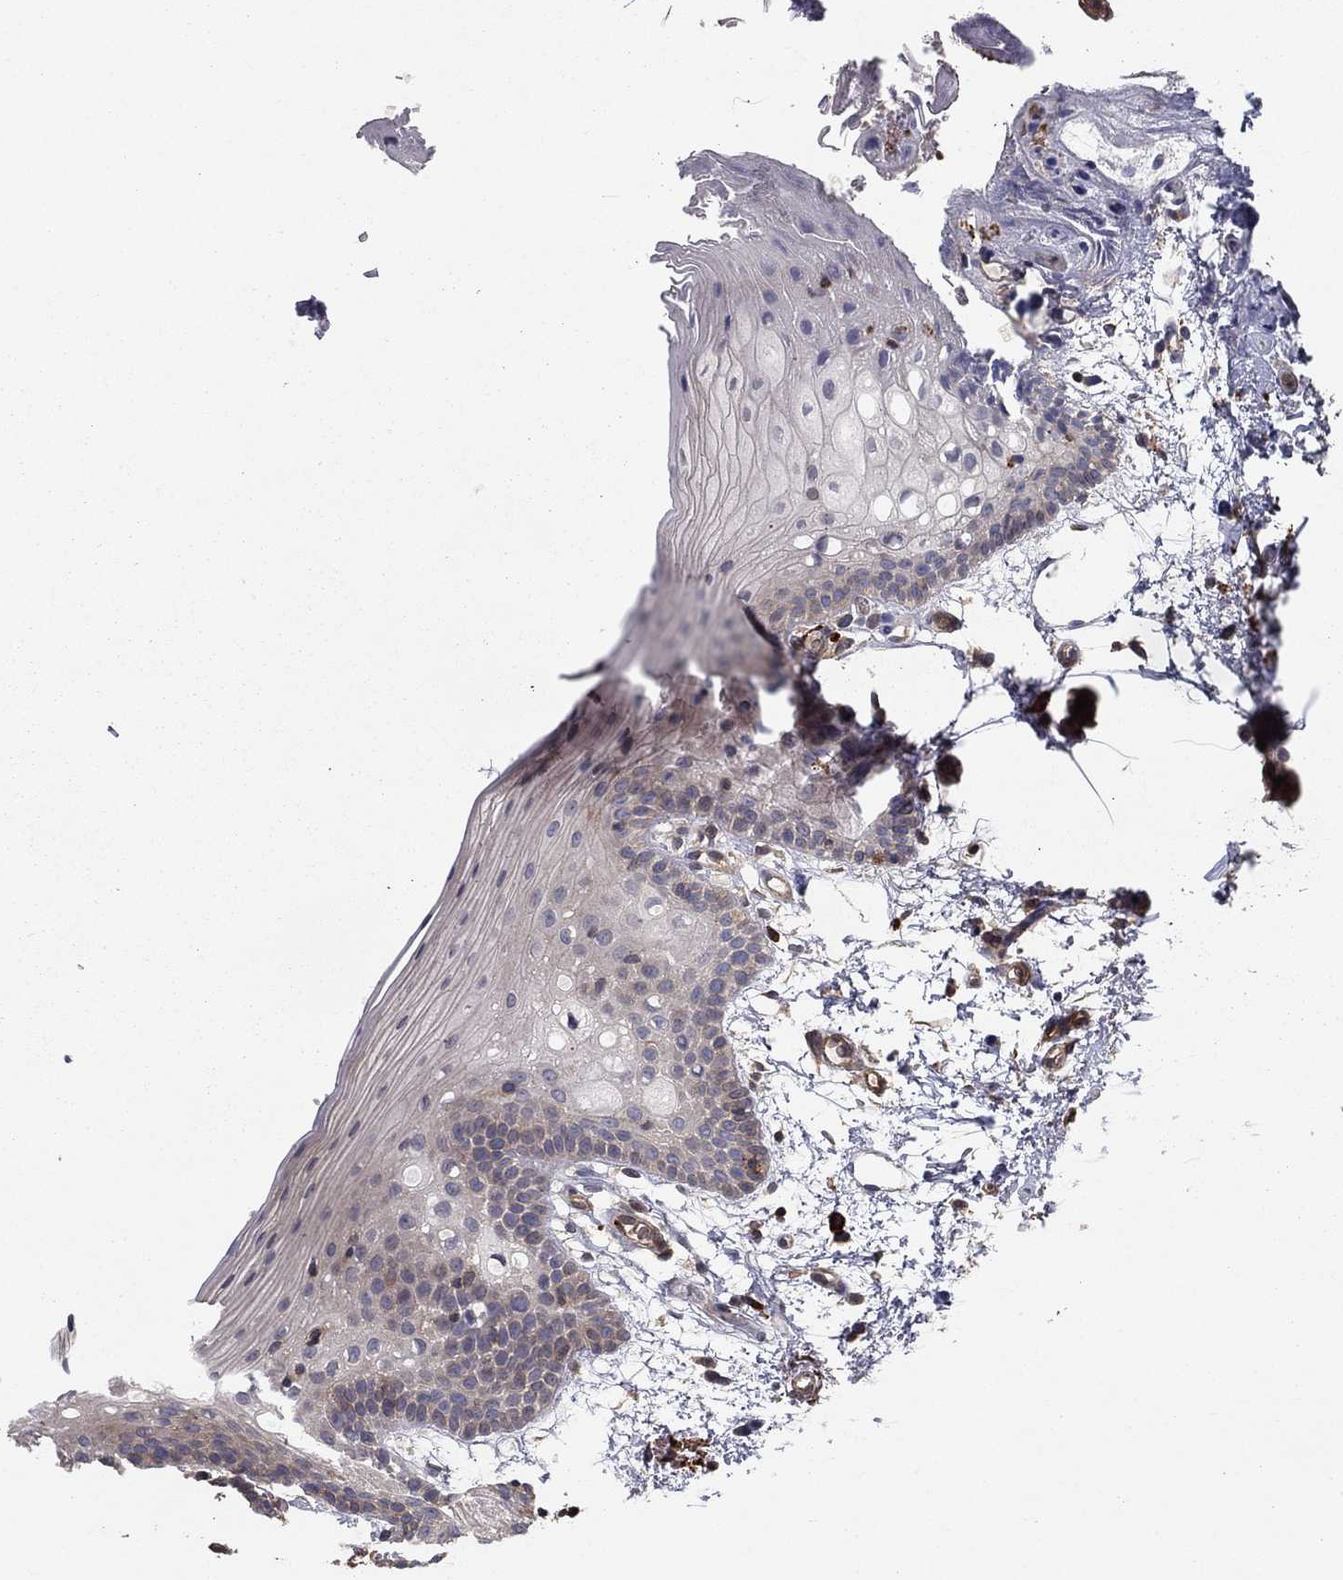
{"staining": {"intensity": "negative", "quantity": "none", "location": "none"}, "tissue": "oral mucosa", "cell_type": "Squamous epithelial cells", "image_type": "normal", "snomed": [{"axis": "morphology", "description": "Normal tissue, NOS"}, {"axis": "topography", "description": "Oral tissue"}, {"axis": "topography", "description": "Tounge, NOS"}], "caption": "Squamous epithelial cells show no significant positivity in benign oral mucosa. (Stains: DAB immunohistochemistry (IHC) with hematoxylin counter stain, Microscopy: brightfield microscopy at high magnification).", "gene": "HABP4", "patient": {"sex": "female", "age": 83}}